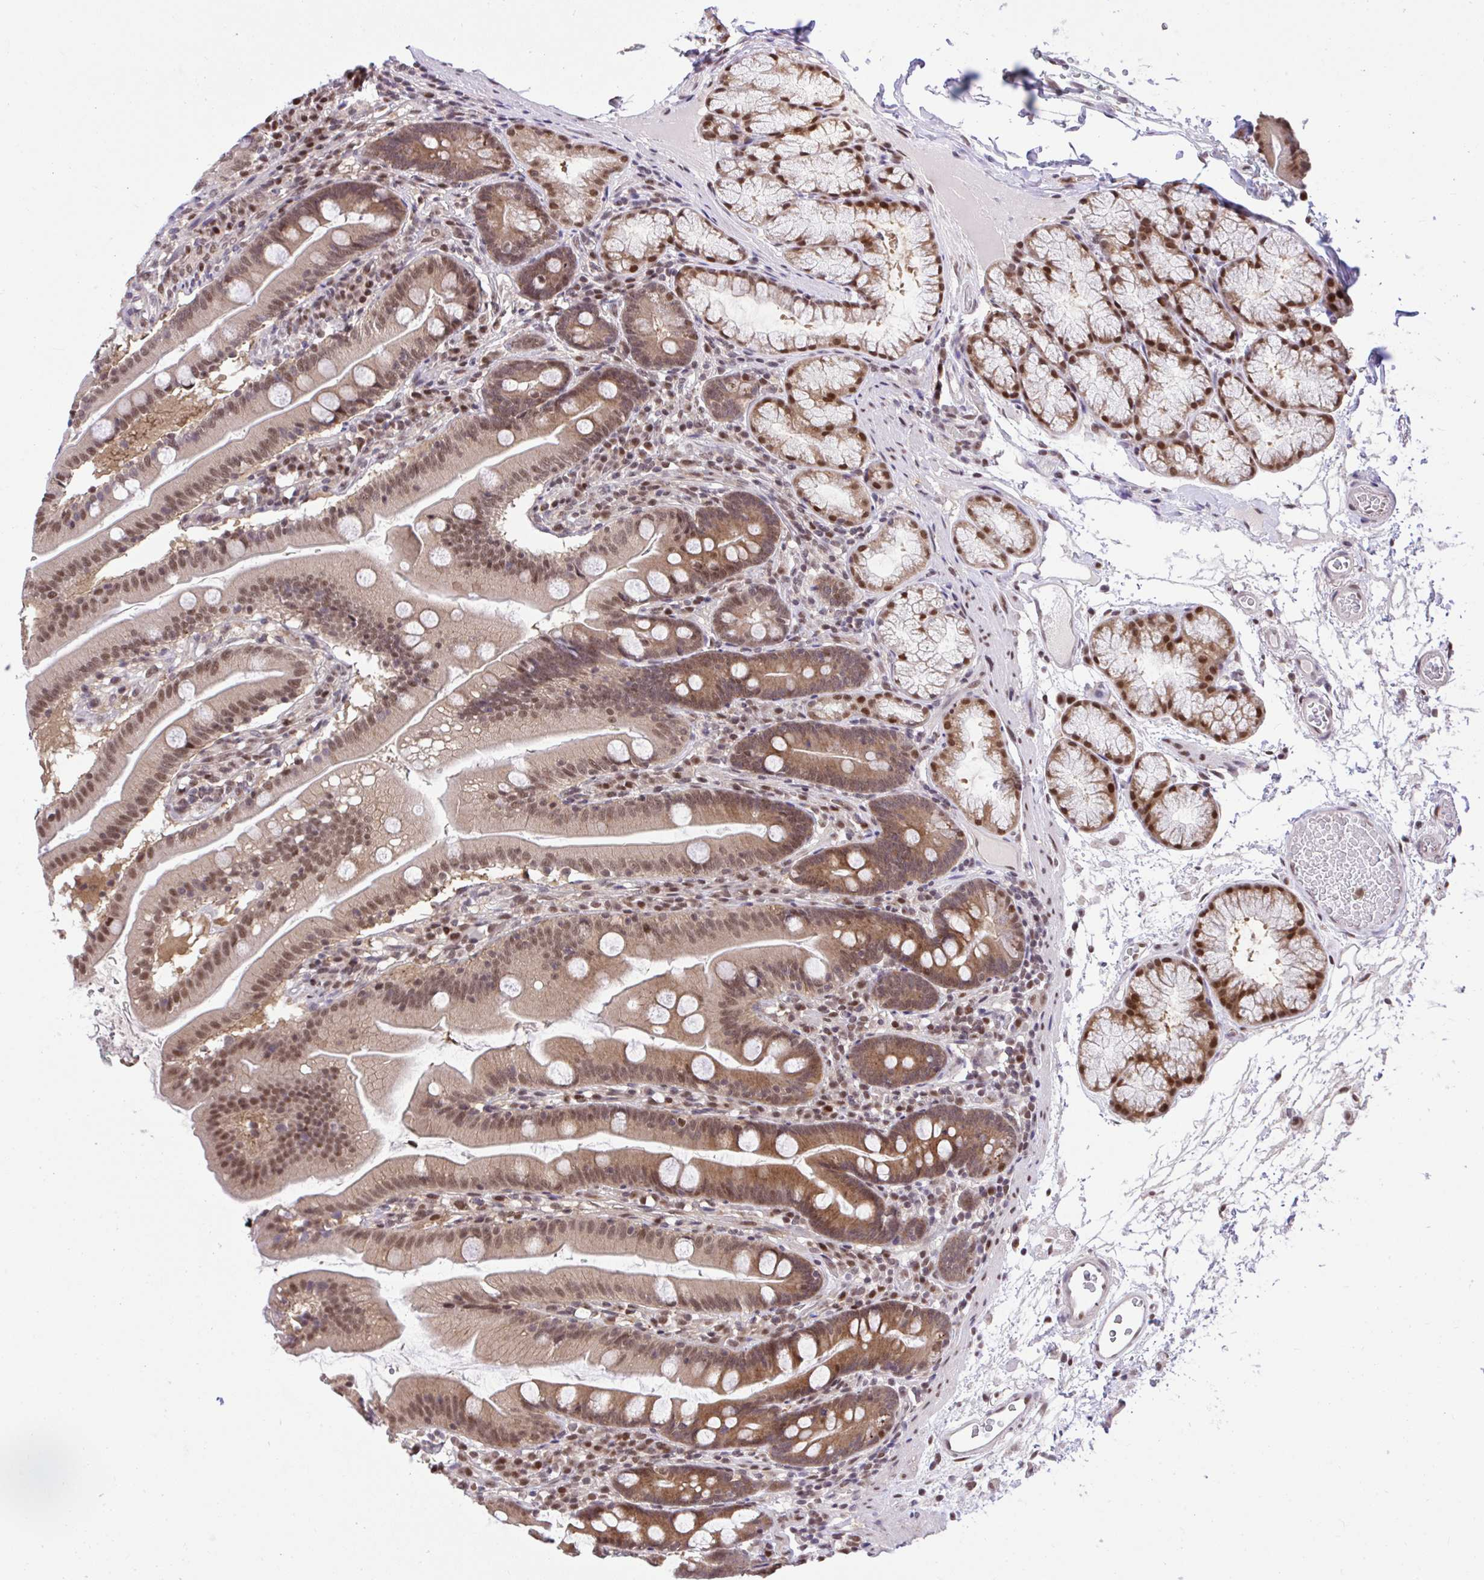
{"staining": {"intensity": "moderate", "quantity": "25%-75%", "location": "cytoplasmic/membranous,nuclear"}, "tissue": "duodenum", "cell_type": "Glandular cells", "image_type": "normal", "snomed": [{"axis": "morphology", "description": "Normal tissue, NOS"}, {"axis": "topography", "description": "Duodenum"}], "caption": "Protein staining of normal duodenum shows moderate cytoplasmic/membranous,nuclear positivity in approximately 25%-75% of glandular cells.", "gene": "GLIS3", "patient": {"sex": "female", "age": 67}}